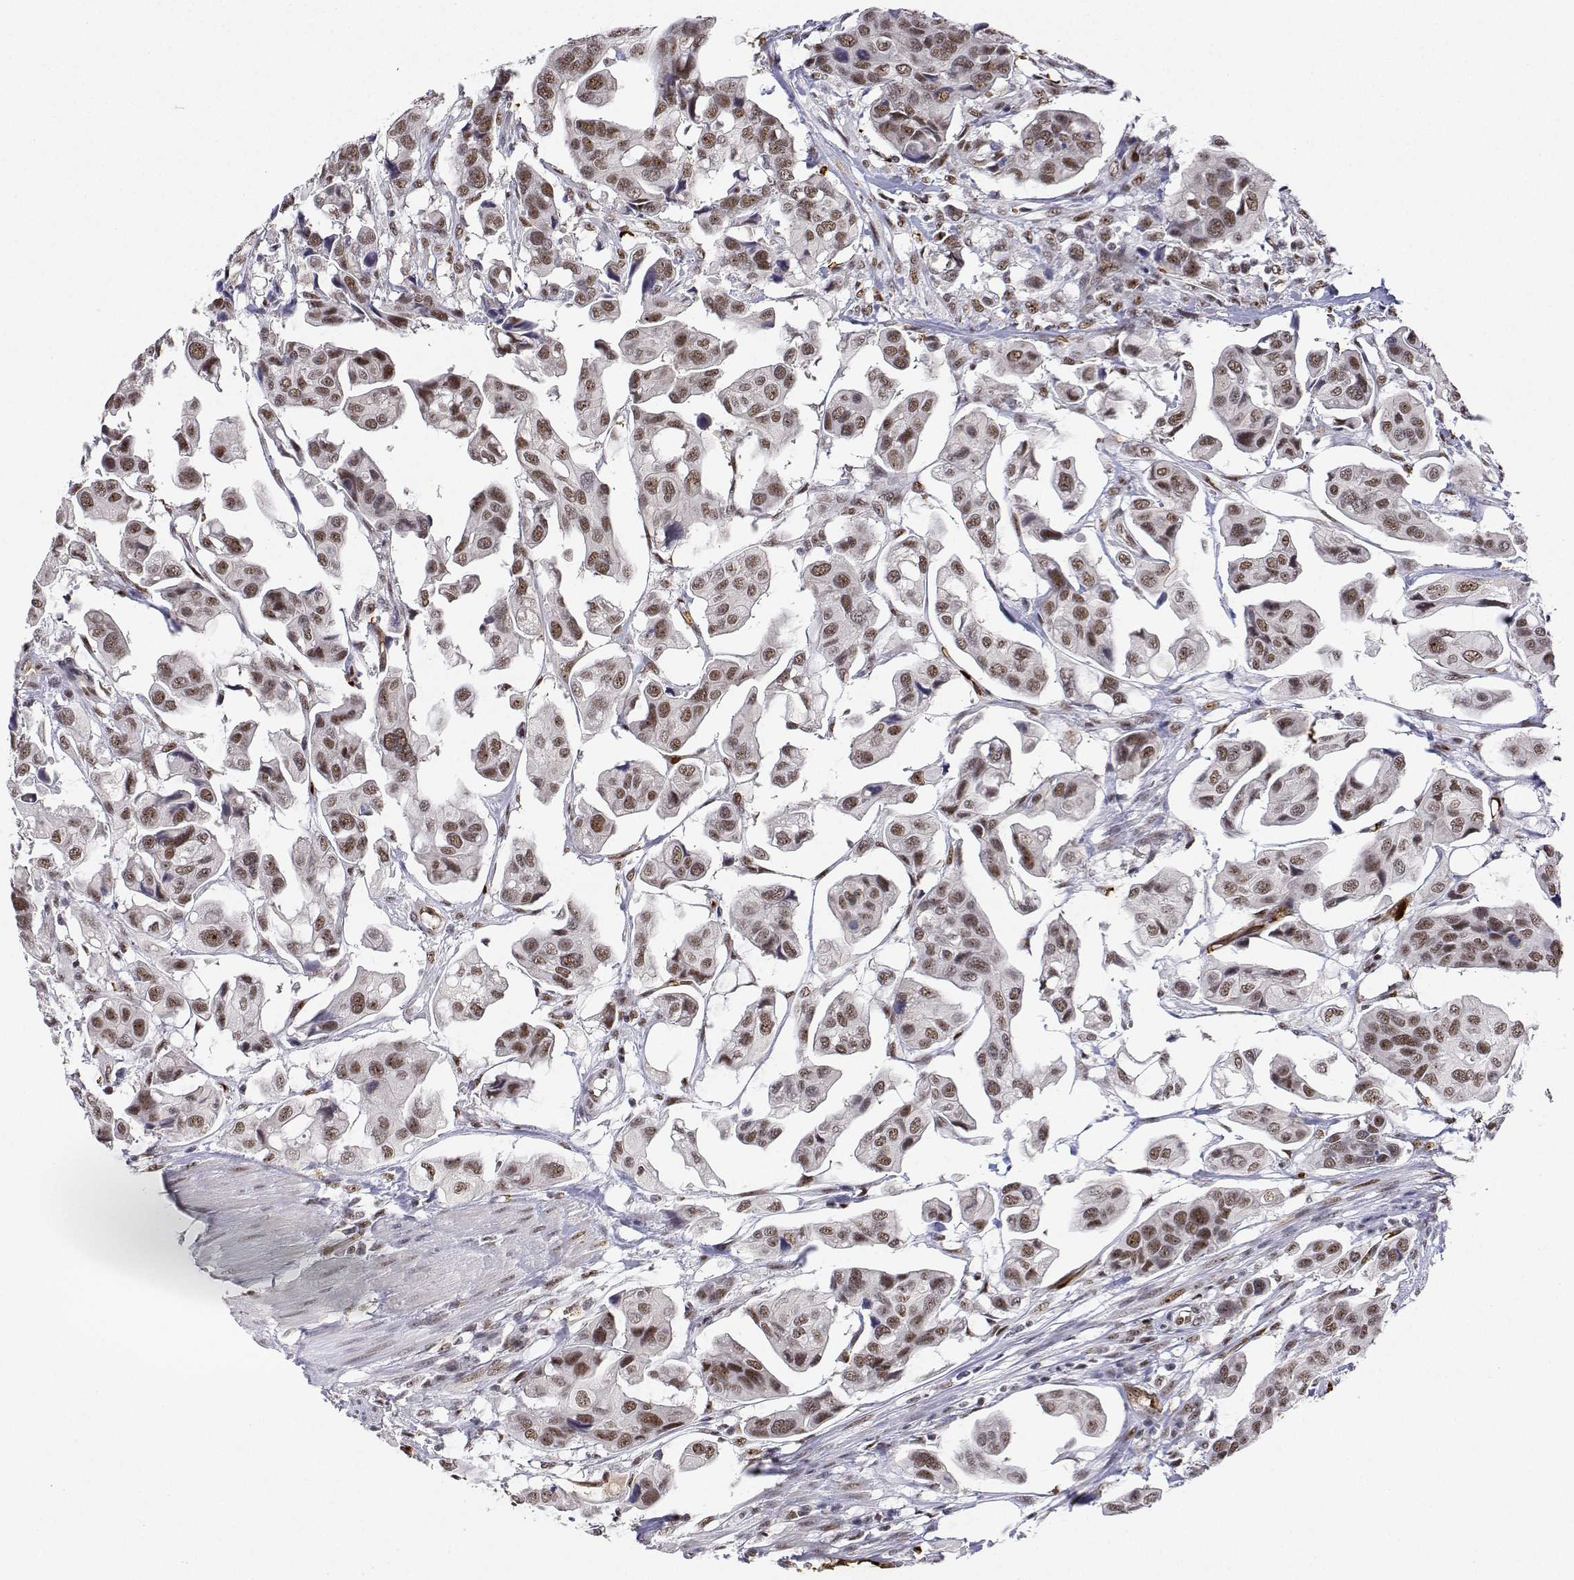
{"staining": {"intensity": "moderate", "quantity": ">75%", "location": "nuclear"}, "tissue": "renal cancer", "cell_type": "Tumor cells", "image_type": "cancer", "snomed": [{"axis": "morphology", "description": "Adenocarcinoma, NOS"}, {"axis": "topography", "description": "Urinary bladder"}], "caption": "Immunohistochemical staining of adenocarcinoma (renal) reveals medium levels of moderate nuclear staining in approximately >75% of tumor cells.", "gene": "ADAR", "patient": {"sex": "male", "age": 61}}